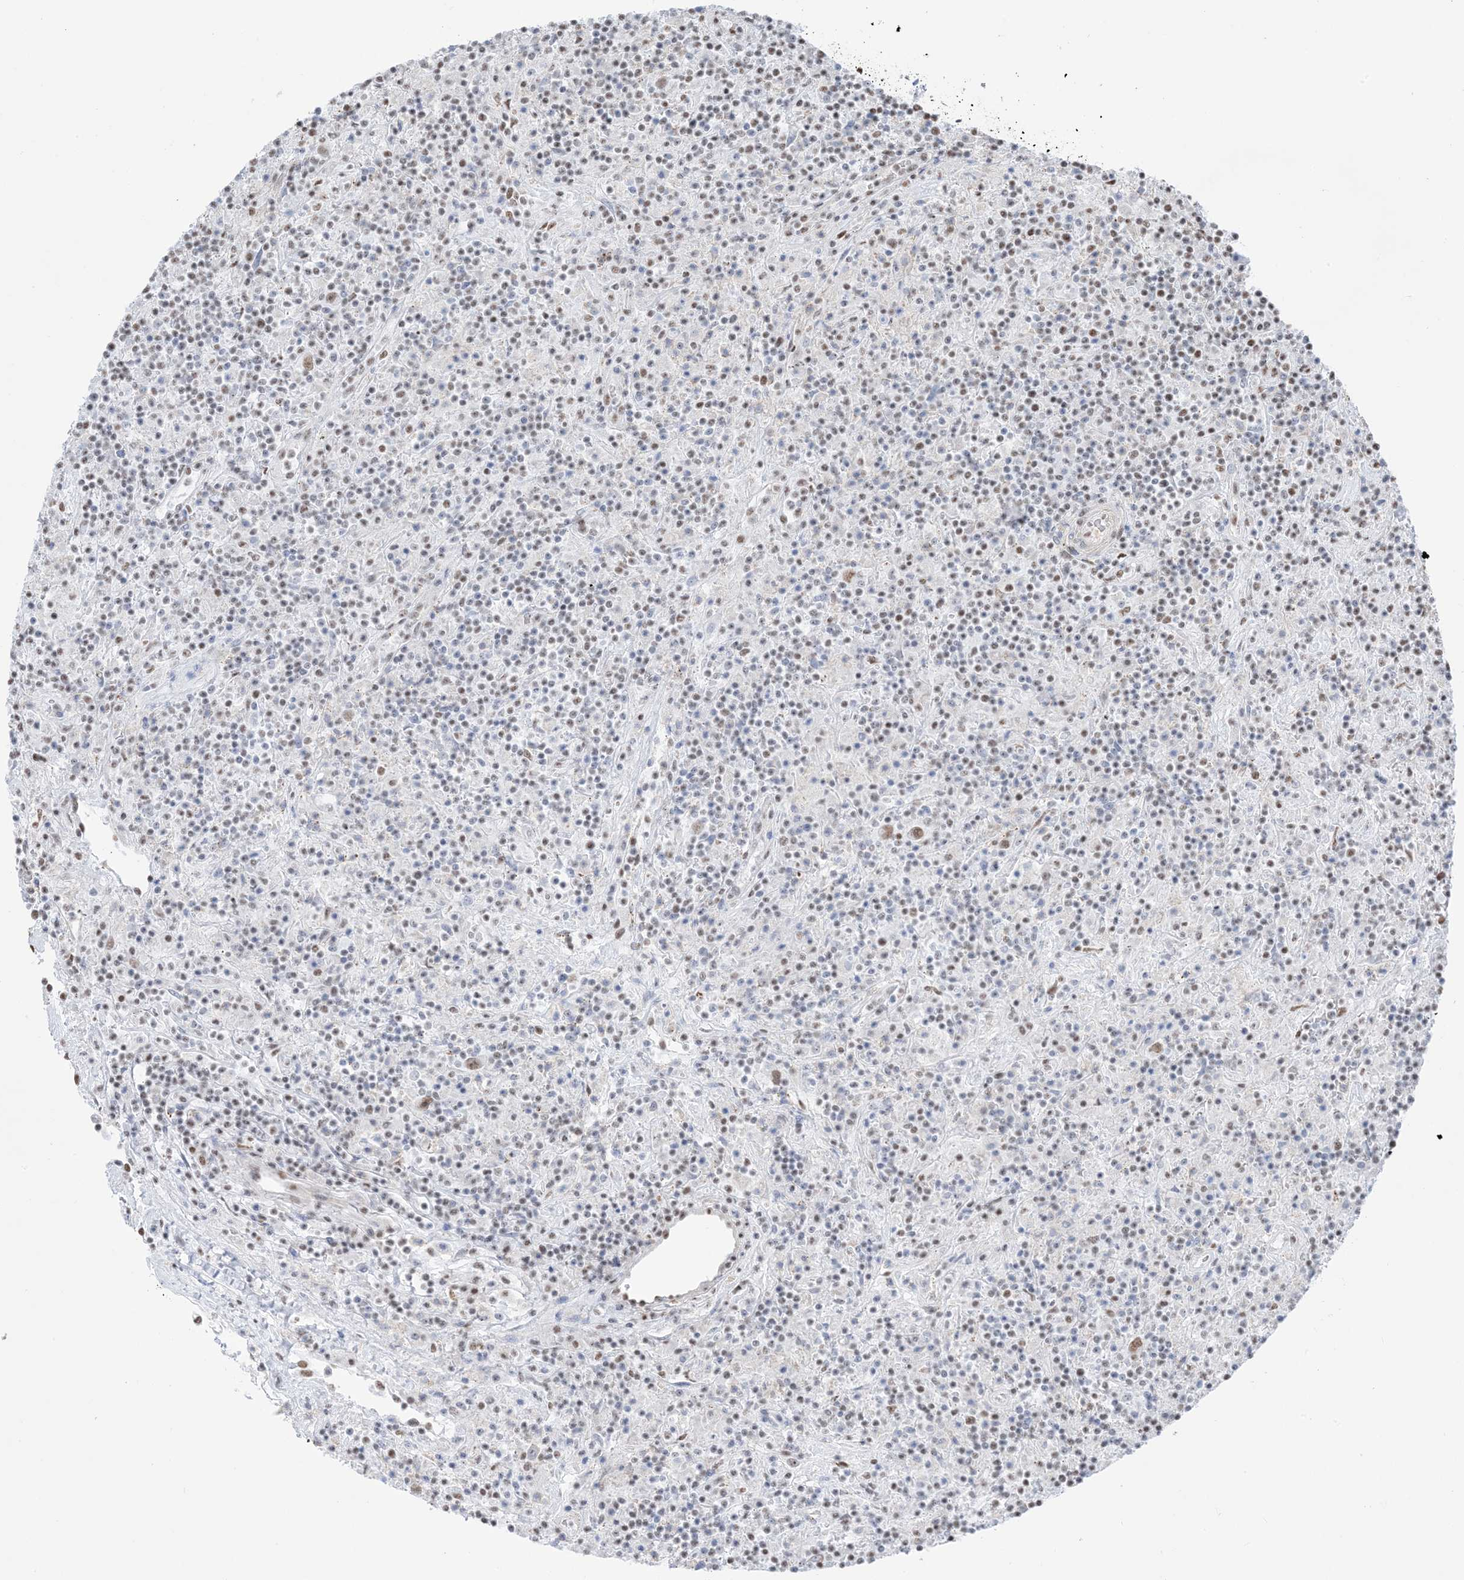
{"staining": {"intensity": "moderate", "quantity": ">75%", "location": "nuclear"}, "tissue": "lymphoma", "cell_type": "Tumor cells", "image_type": "cancer", "snomed": [{"axis": "morphology", "description": "Hodgkin's disease, NOS"}, {"axis": "topography", "description": "Lymph node"}], "caption": "Human lymphoma stained with a brown dye shows moderate nuclear positive staining in approximately >75% of tumor cells.", "gene": "ZNF792", "patient": {"sex": "male", "age": 70}}